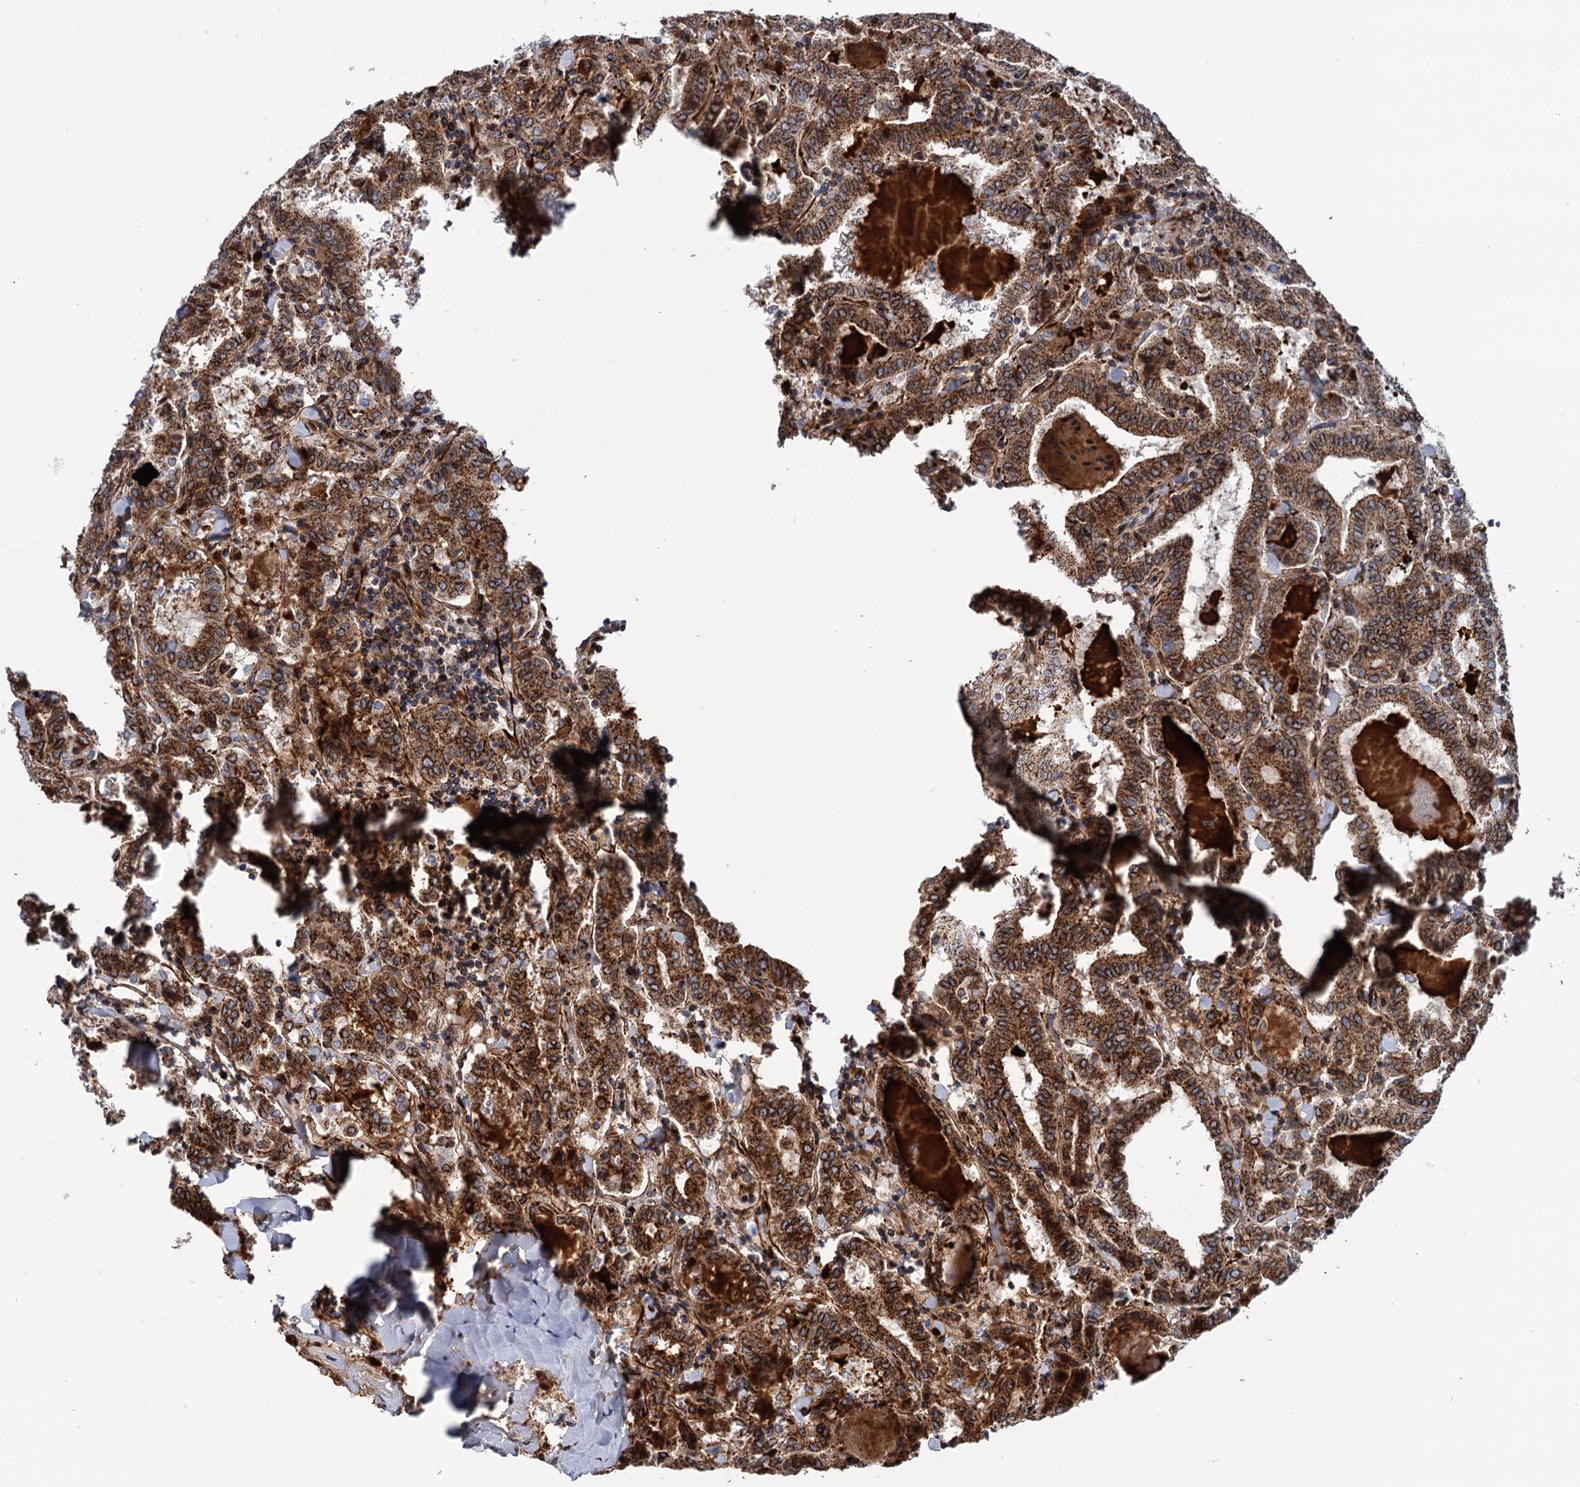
{"staining": {"intensity": "strong", "quantity": ">75%", "location": "cytoplasmic/membranous"}, "tissue": "thyroid cancer", "cell_type": "Tumor cells", "image_type": "cancer", "snomed": [{"axis": "morphology", "description": "Papillary adenocarcinoma, NOS"}, {"axis": "topography", "description": "Thyroid gland"}], "caption": "An image showing strong cytoplasmic/membranous expression in approximately >75% of tumor cells in thyroid cancer (papillary adenocarcinoma), as visualized by brown immunohistochemical staining.", "gene": "SUPT20H", "patient": {"sex": "female", "age": 72}}